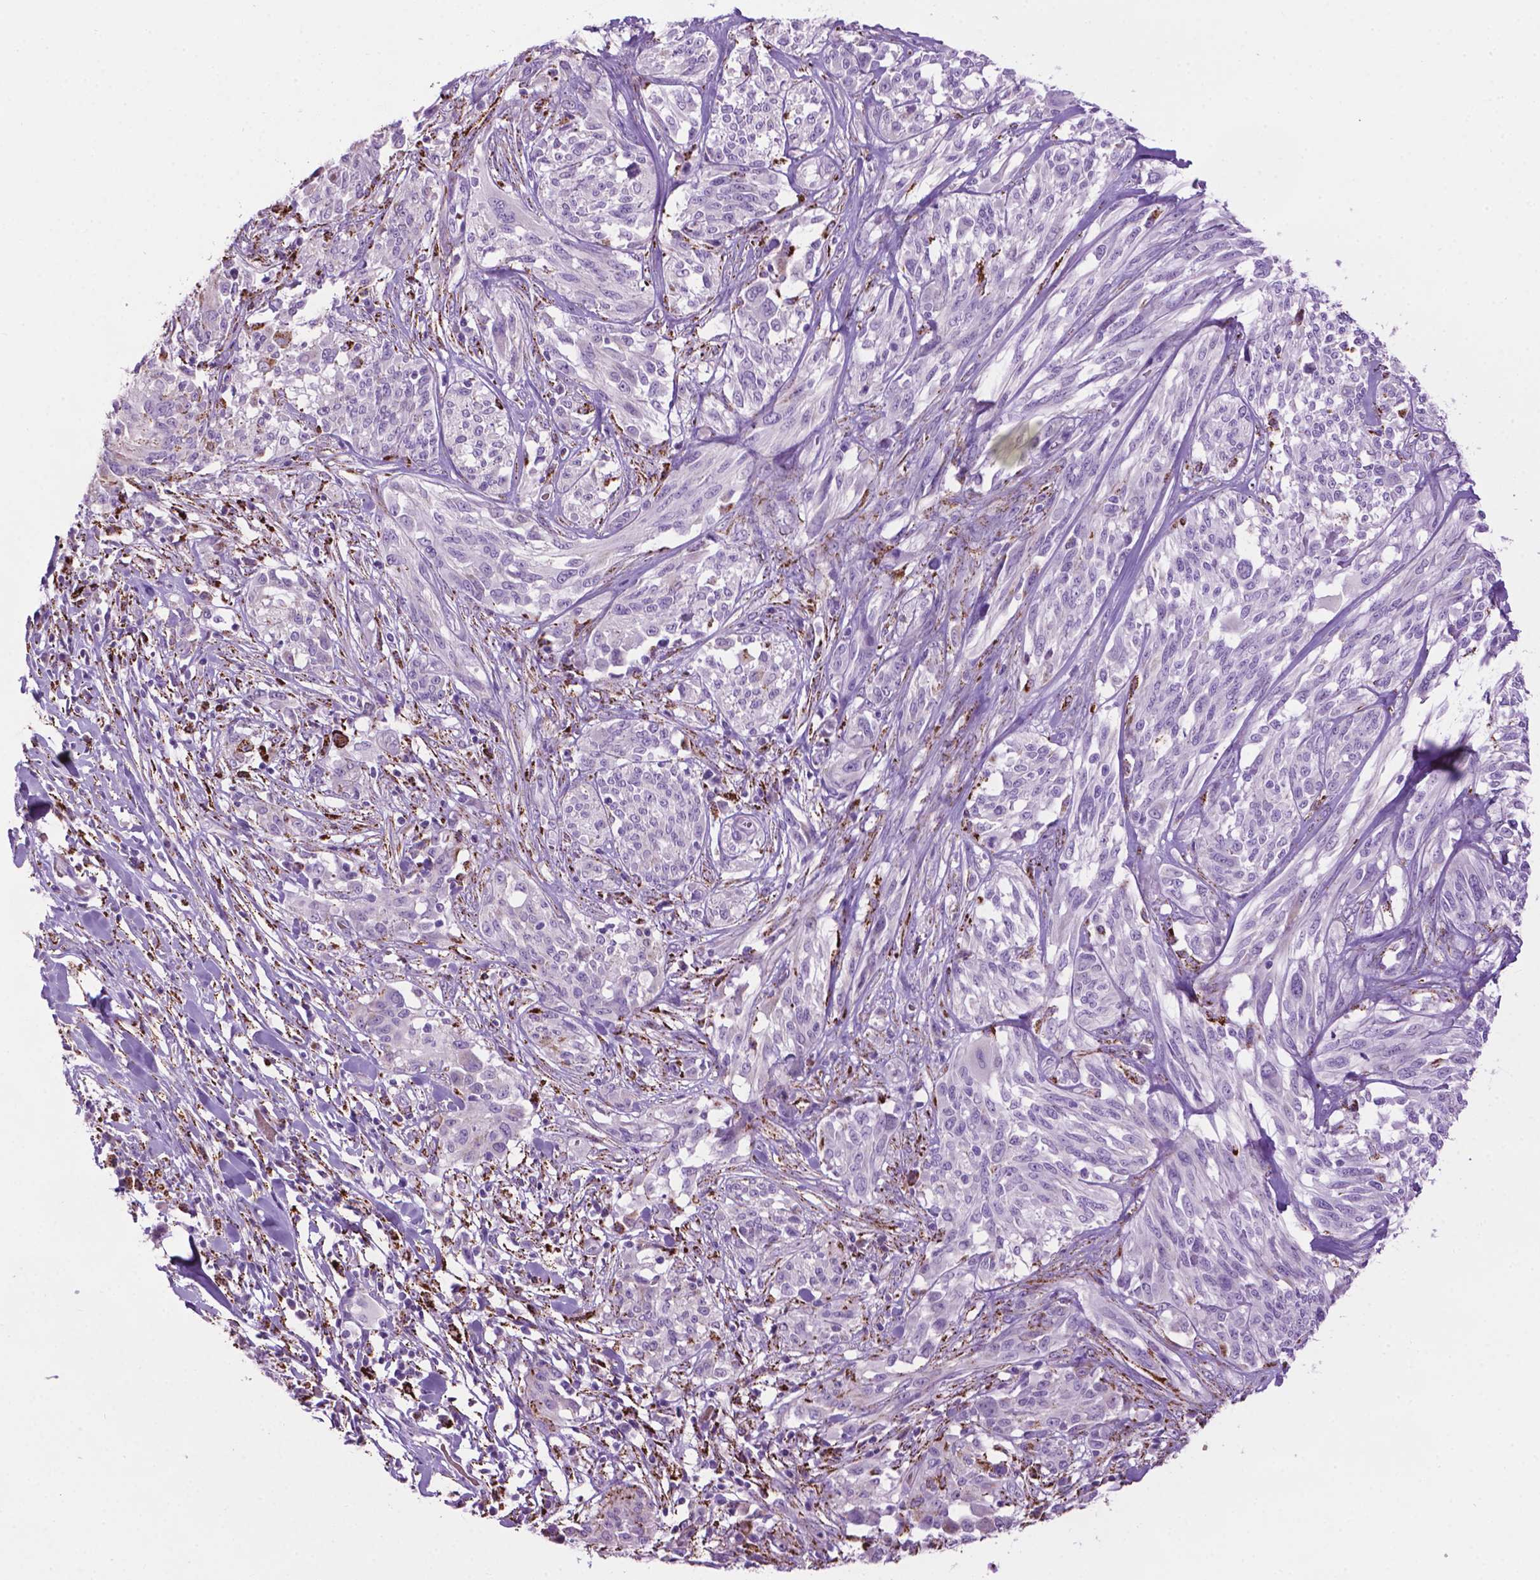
{"staining": {"intensity": "negative", "quantity": "none", "location": "none"}, "tissue": "melanoma", "cell_type": "Tumor cells", "image_type": "cancer", "snomed": [{"axis": "morphology", "description": "Malignant melanoma, NOS"}, {"axis": "topography", "description": "Skin"}], "caption": "Immunohistochemistry photomicrograph of neoplastic tissue: malignant melanoma stained with DAB reveals no significant protein staining in tumor cells.", "gene": "TMEM132E", "patient": {"sex": "female", "age": 91}}